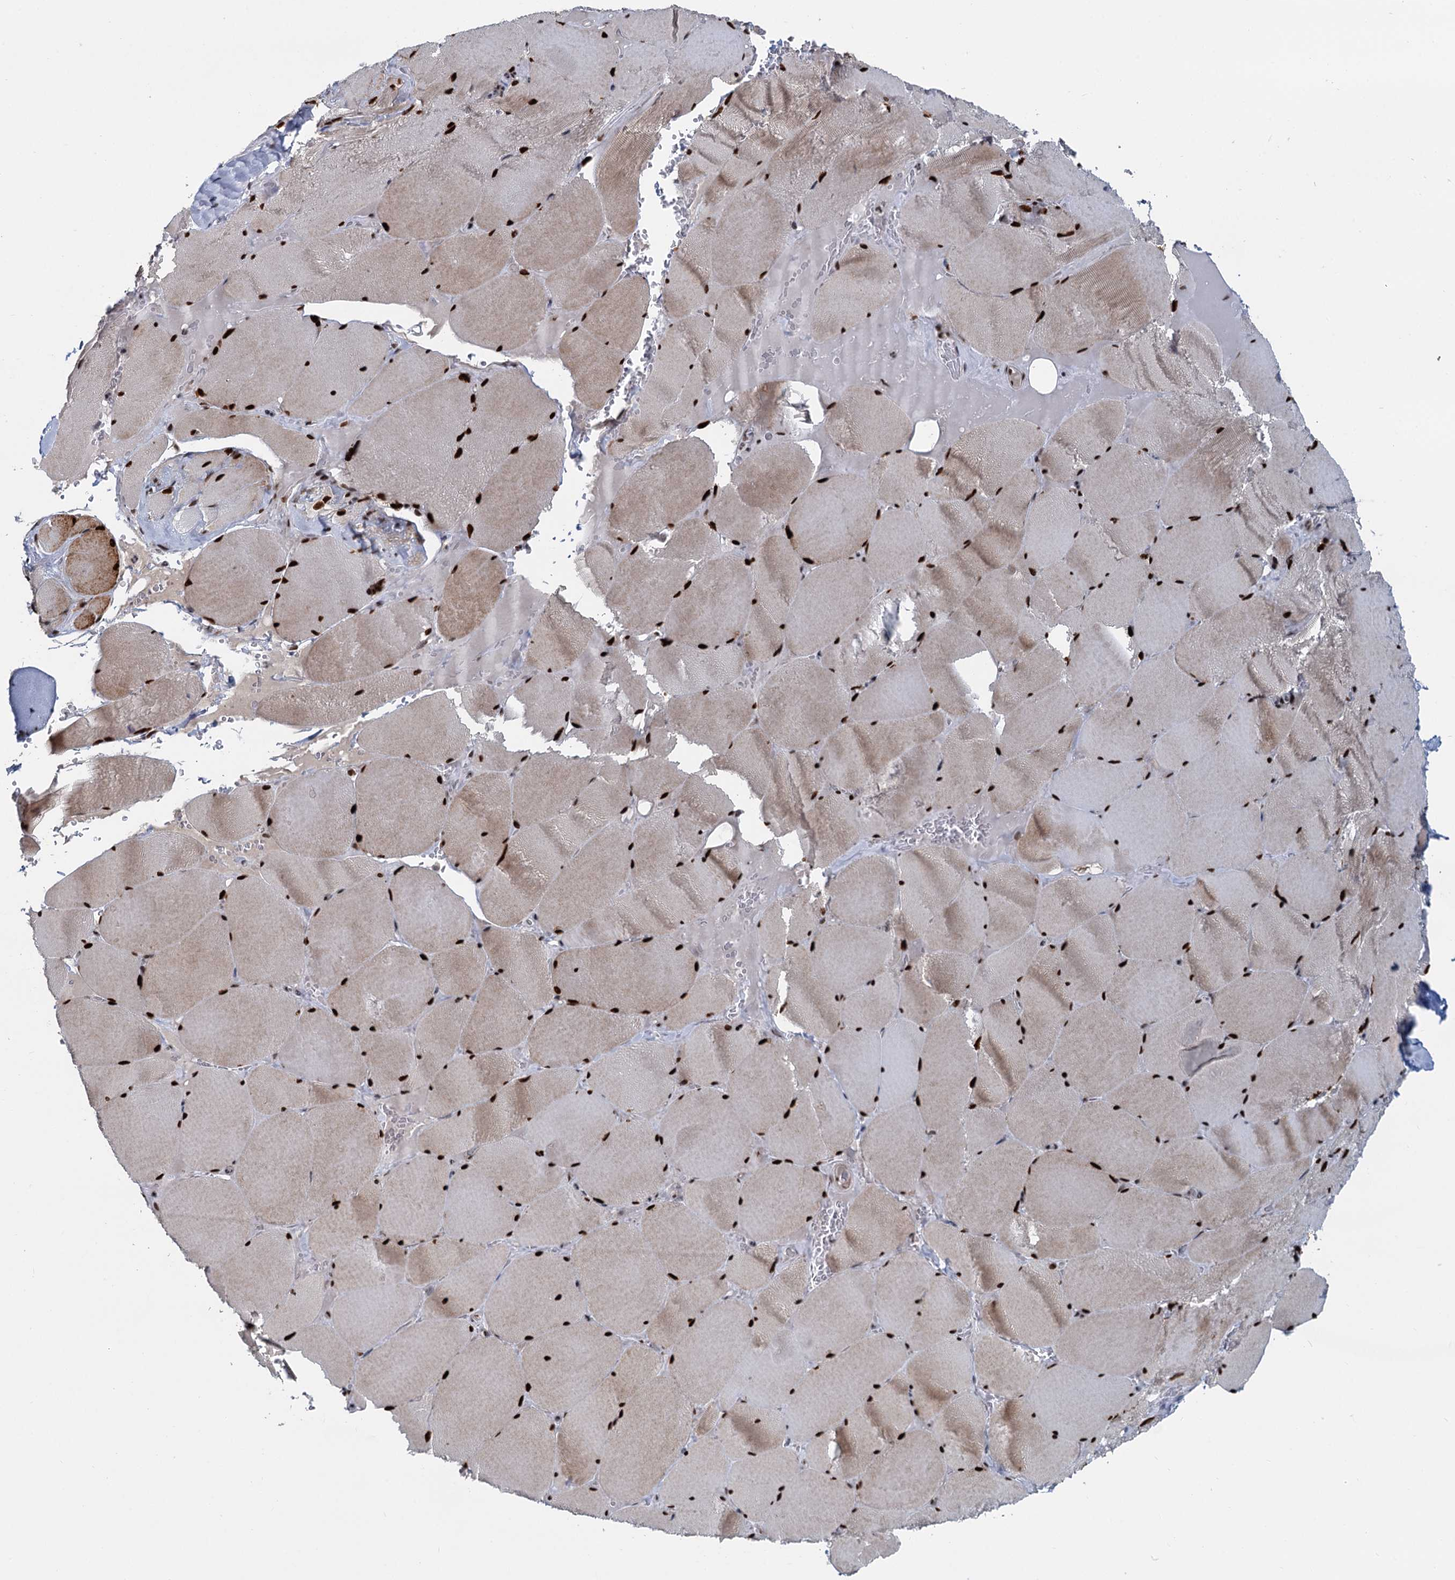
{"staining": {"intensity": "strong", "quantity": ">75%", "location": "cytoplasmic/membranous,nuclear"}, "tissue": "skeletal muscle", "cell_type": "Myocytes", "image_type": "normal", "snomed": [{"axis": "morphology", "description": "Normal tissue, NOS"}, {"axis": "topography", "description": "Skeletal muscle"}, {"axis": "topography", "description": "Head-Neck"}], "caption": "Immunohistochemistry (IHC) micrograph of benign skeletal muscle stained for a protein (brown), which exhibits high levels of strong cytoplasmic/membranous,nuclear expression in approximately >75% of myocytes.", "gene": "WBP4", "patient": {"sex": "male", "age": 66}}